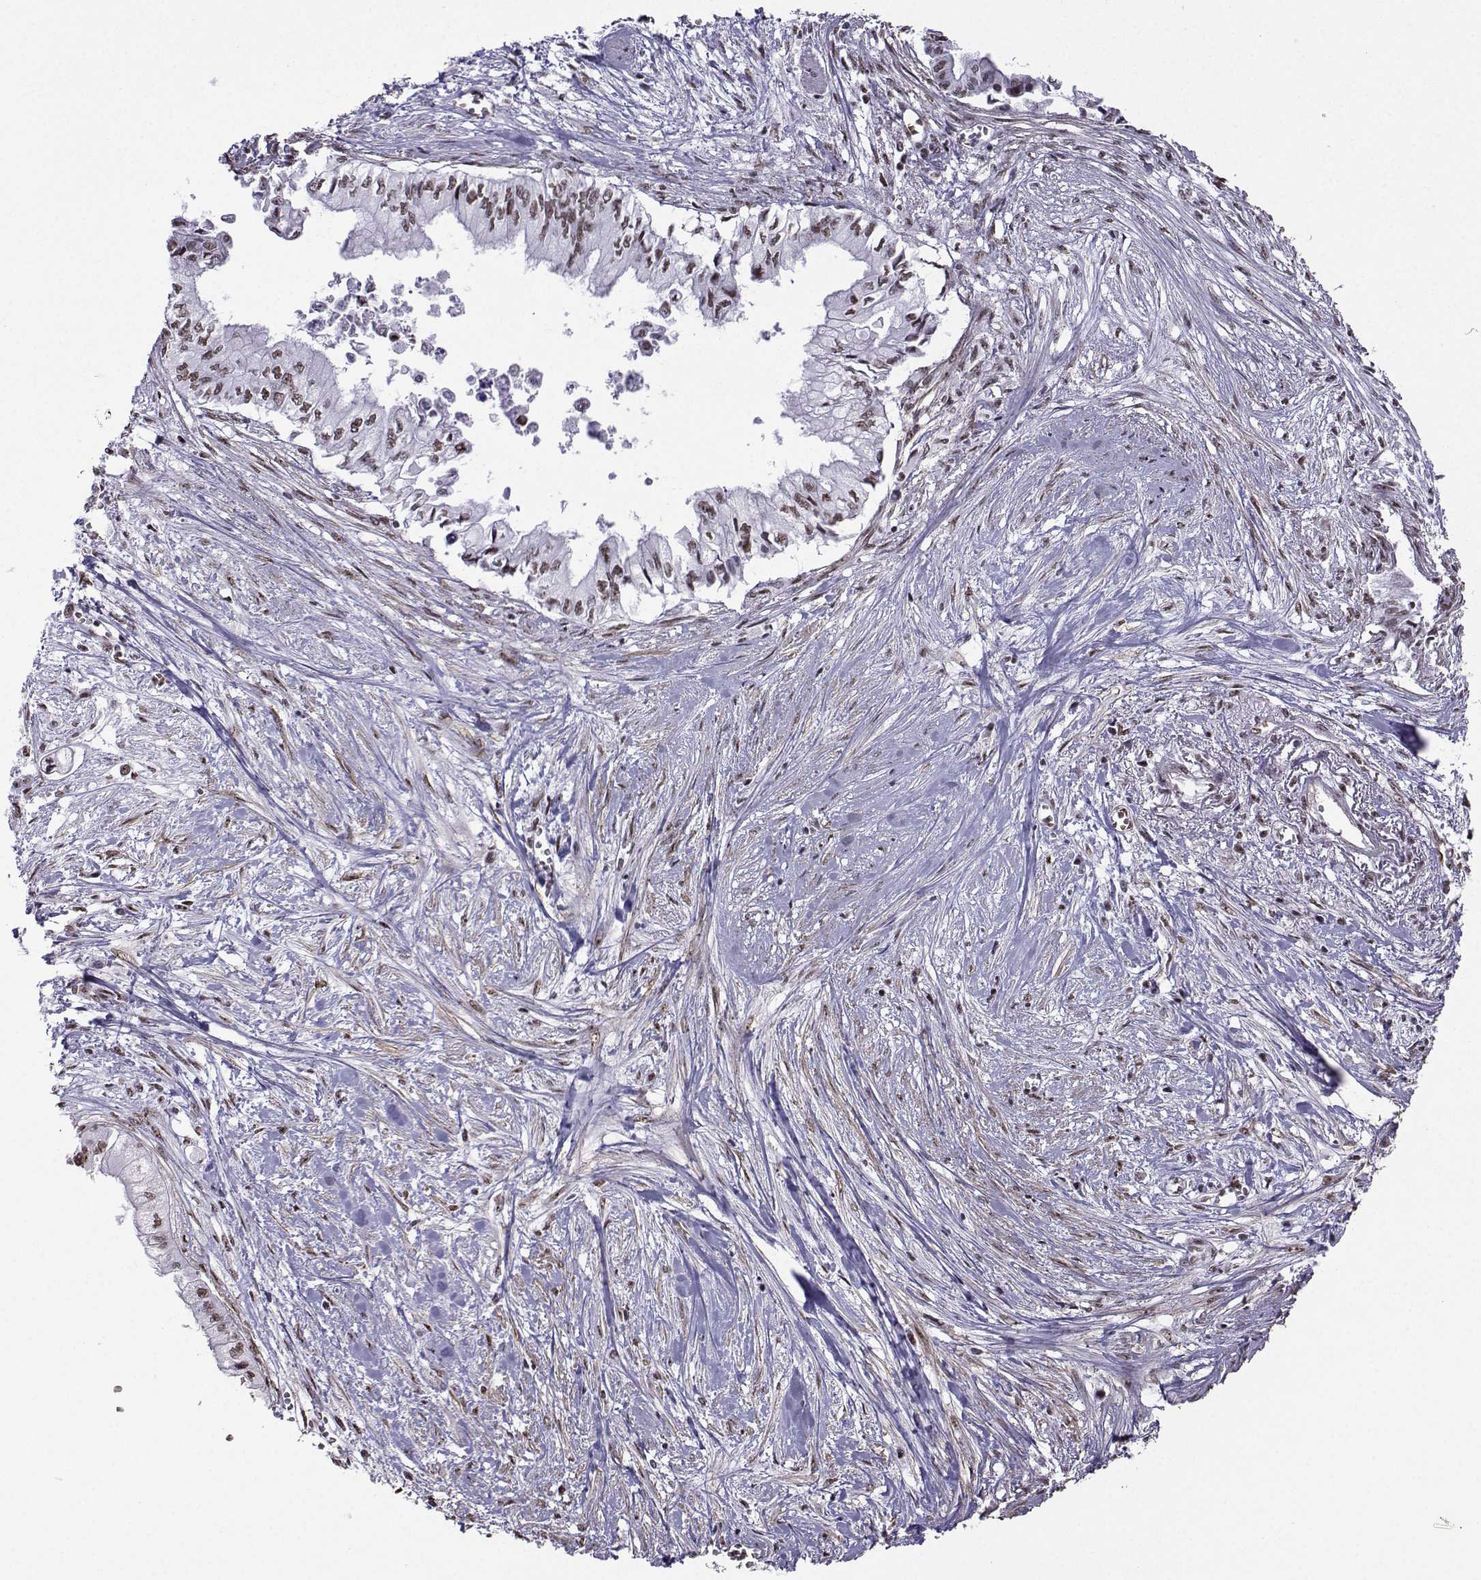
{"staining": {"intensity": "moderate", "quantity": ">75%", "location": "nuclear"}, "tissue": "pancreatic cancer", "cell_type": "Tumor cells", "image_type": "cancer", "snomed": [{"axis": "morphology", "description": "Adenocarcinoma, NOS"}, {"axis": "topography", "description": "Pancreas"}], "caption": "Immunohistochemistry (IHC) of human pancreatic cancer (adenocarcinoma) reveals medium levels of moderate nuclear staining in about >75% of tumor cells.", "gene": "CCNK", "patient": {"sex": "female", "age": 61}}